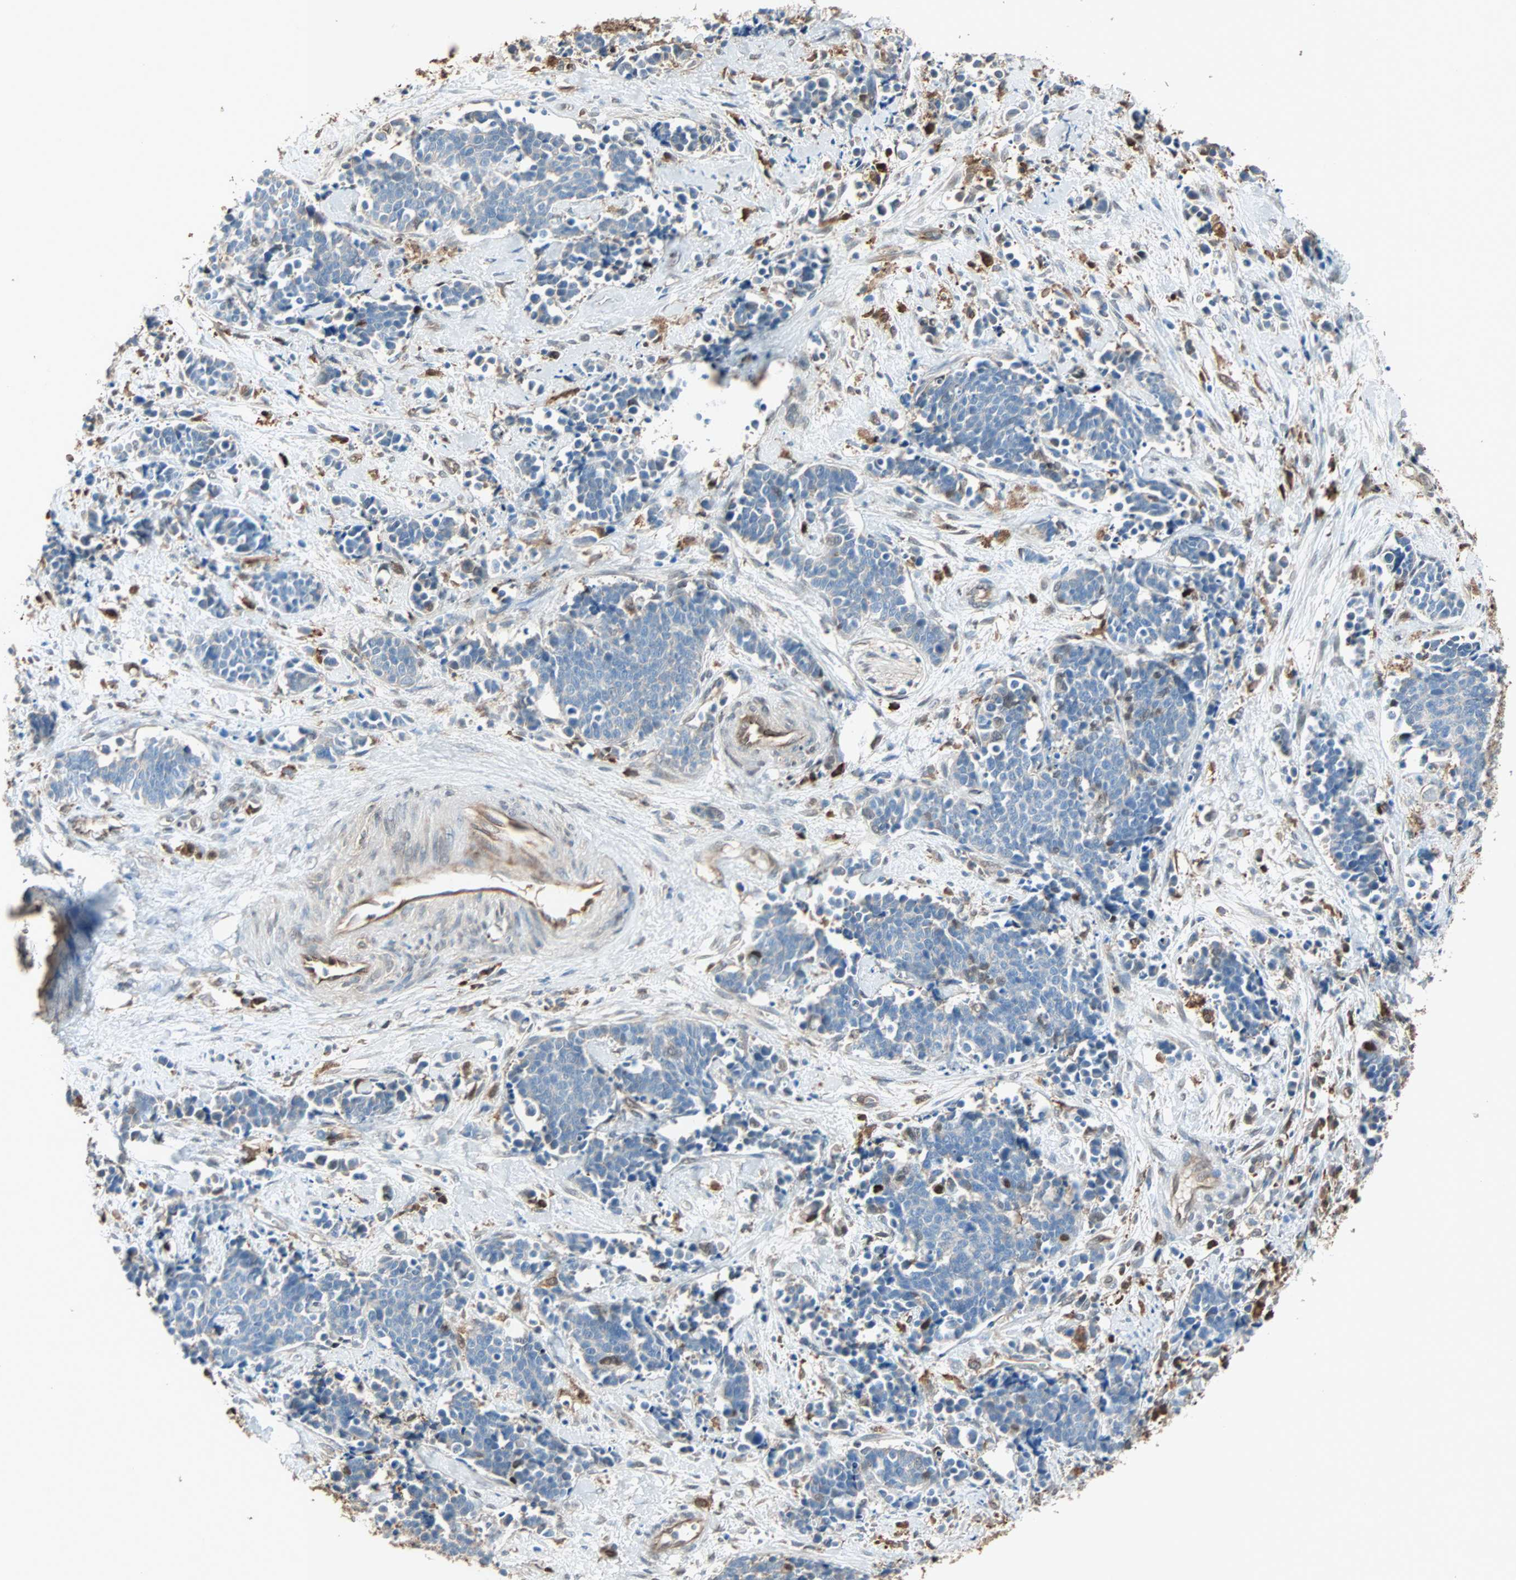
{"staining": {"intensity": "negative", "quantity": "none", "location": "none"}, "tissue": "cervical cancer", "cell_type": "Tumor cells", "image_type": "cancer", "snomed": [{"axis": "morphology", "description": "Squamous cell carcinoma, NOS"}, {"axis": "topography", "description": "Cervix"}], "caption": "A high-resolution photomicrograph shows immunohistochemistry staining of cervical squamous cell carcinoma, which demonstrates no significant staining in tumor cells.", "gene": "PRDX1", "patient": {"sex": "female", "age": 35}}